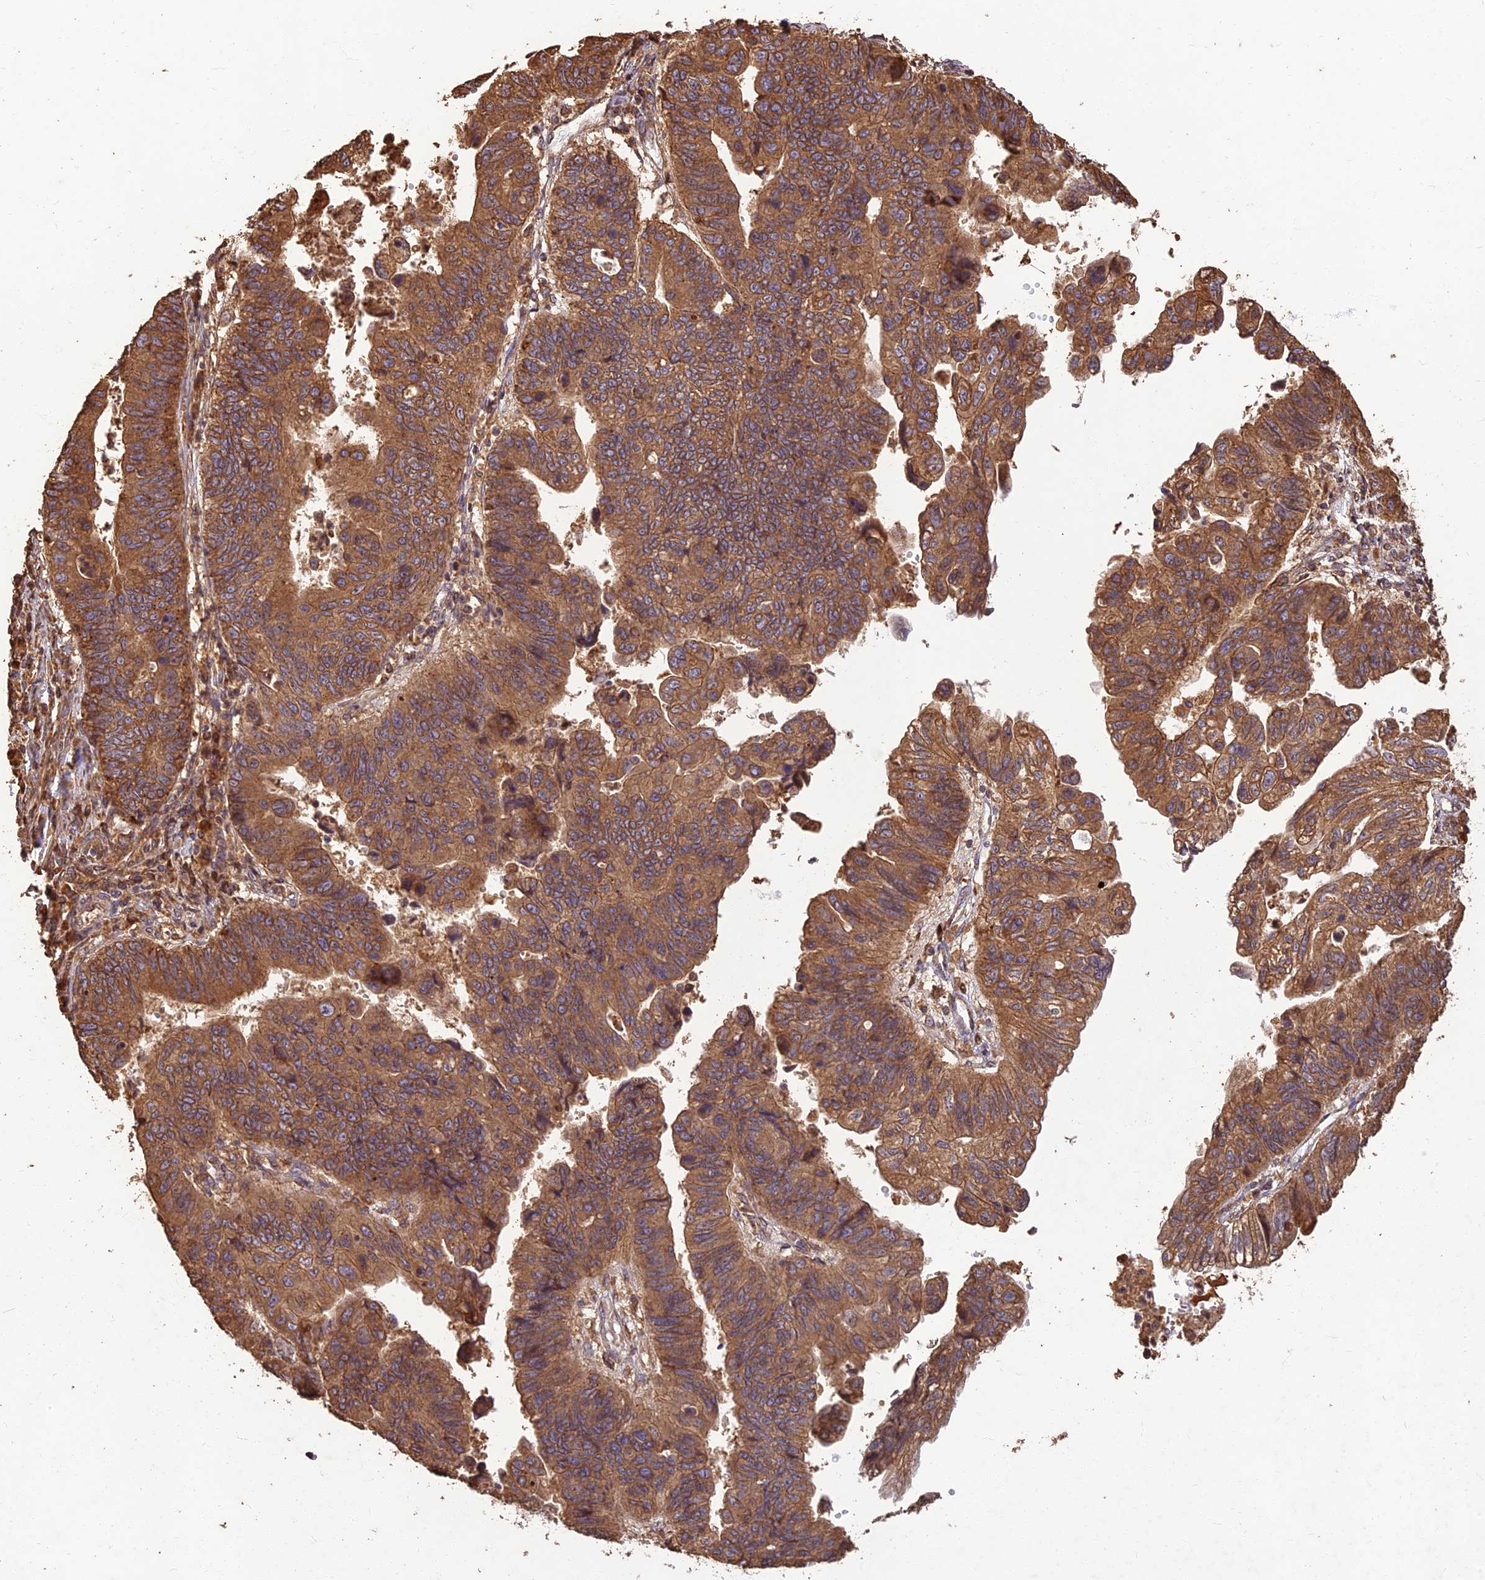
{"staining": {"intensity": "moderate", "quantity": ">75%", "location": "cytoplasmic/membranous"}, "tissue": "stomach cancer", "cell_type": "Tumor cells", "image_type": "cancer", "snomed": [{"axis": "morphology", "description": "Adenocarcinoma, NOS"}, {"axis": "topography", "description": "Stomach"}], "caption": "Stomach adenocarcinoma was stained to show a protein in brown. There is medium levels of moderate cytoplasmic/membranous expression in approximately >75% of tumor cells.", "gene": "CORO1C", "patient": {"sex": "male", "age": 59}}